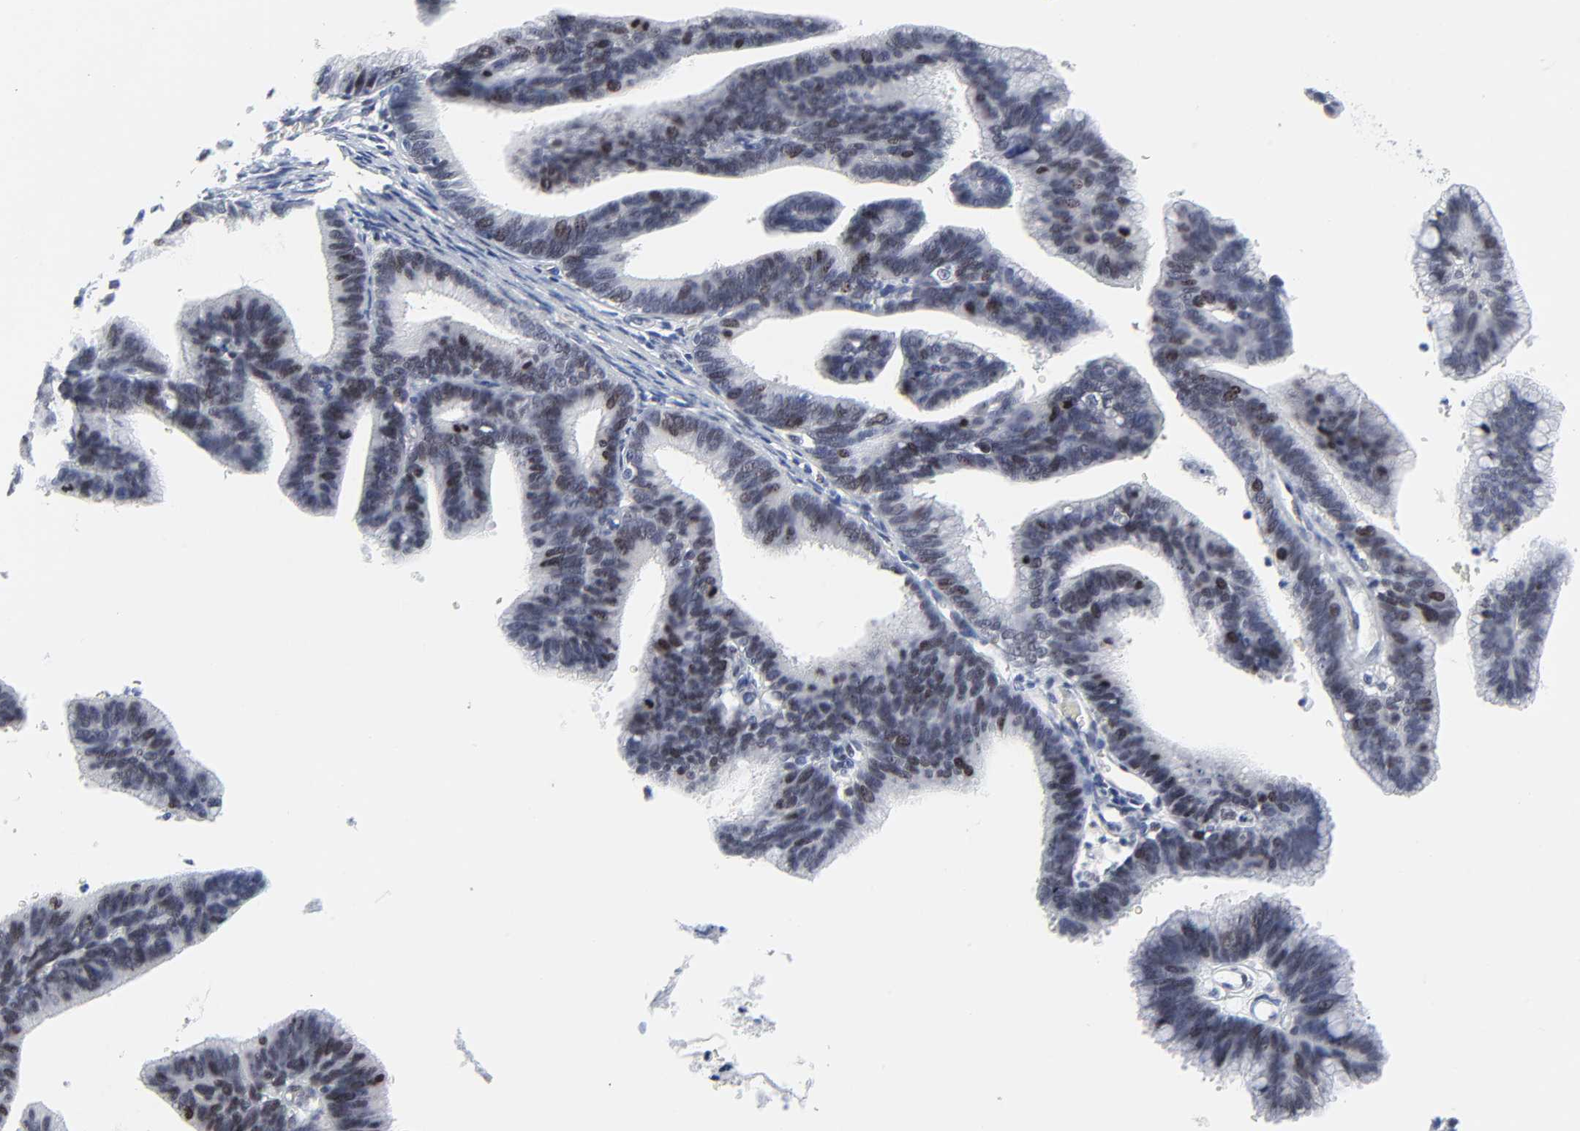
{"staining": {"intensity": "moderate", "quantity": "<25%", "location": "nuclear"}, "tissue": "cervical cancer", "cell_type": "Tumor cells", "image_type": "cancer", "snomed": [{"axis": "morphology", "description": "Adenocarcinoma, NOS"}, {"axis": "topography", "description": "Cervix"}], "caption": "Immunohistochemical staining of human cervical adenocarcinoma shows low levels of moderate nuclear protein positivity in about <25% of tumor cells.", "gene": "ZNF589", "patient": {"sex": "female", "age": 47}}